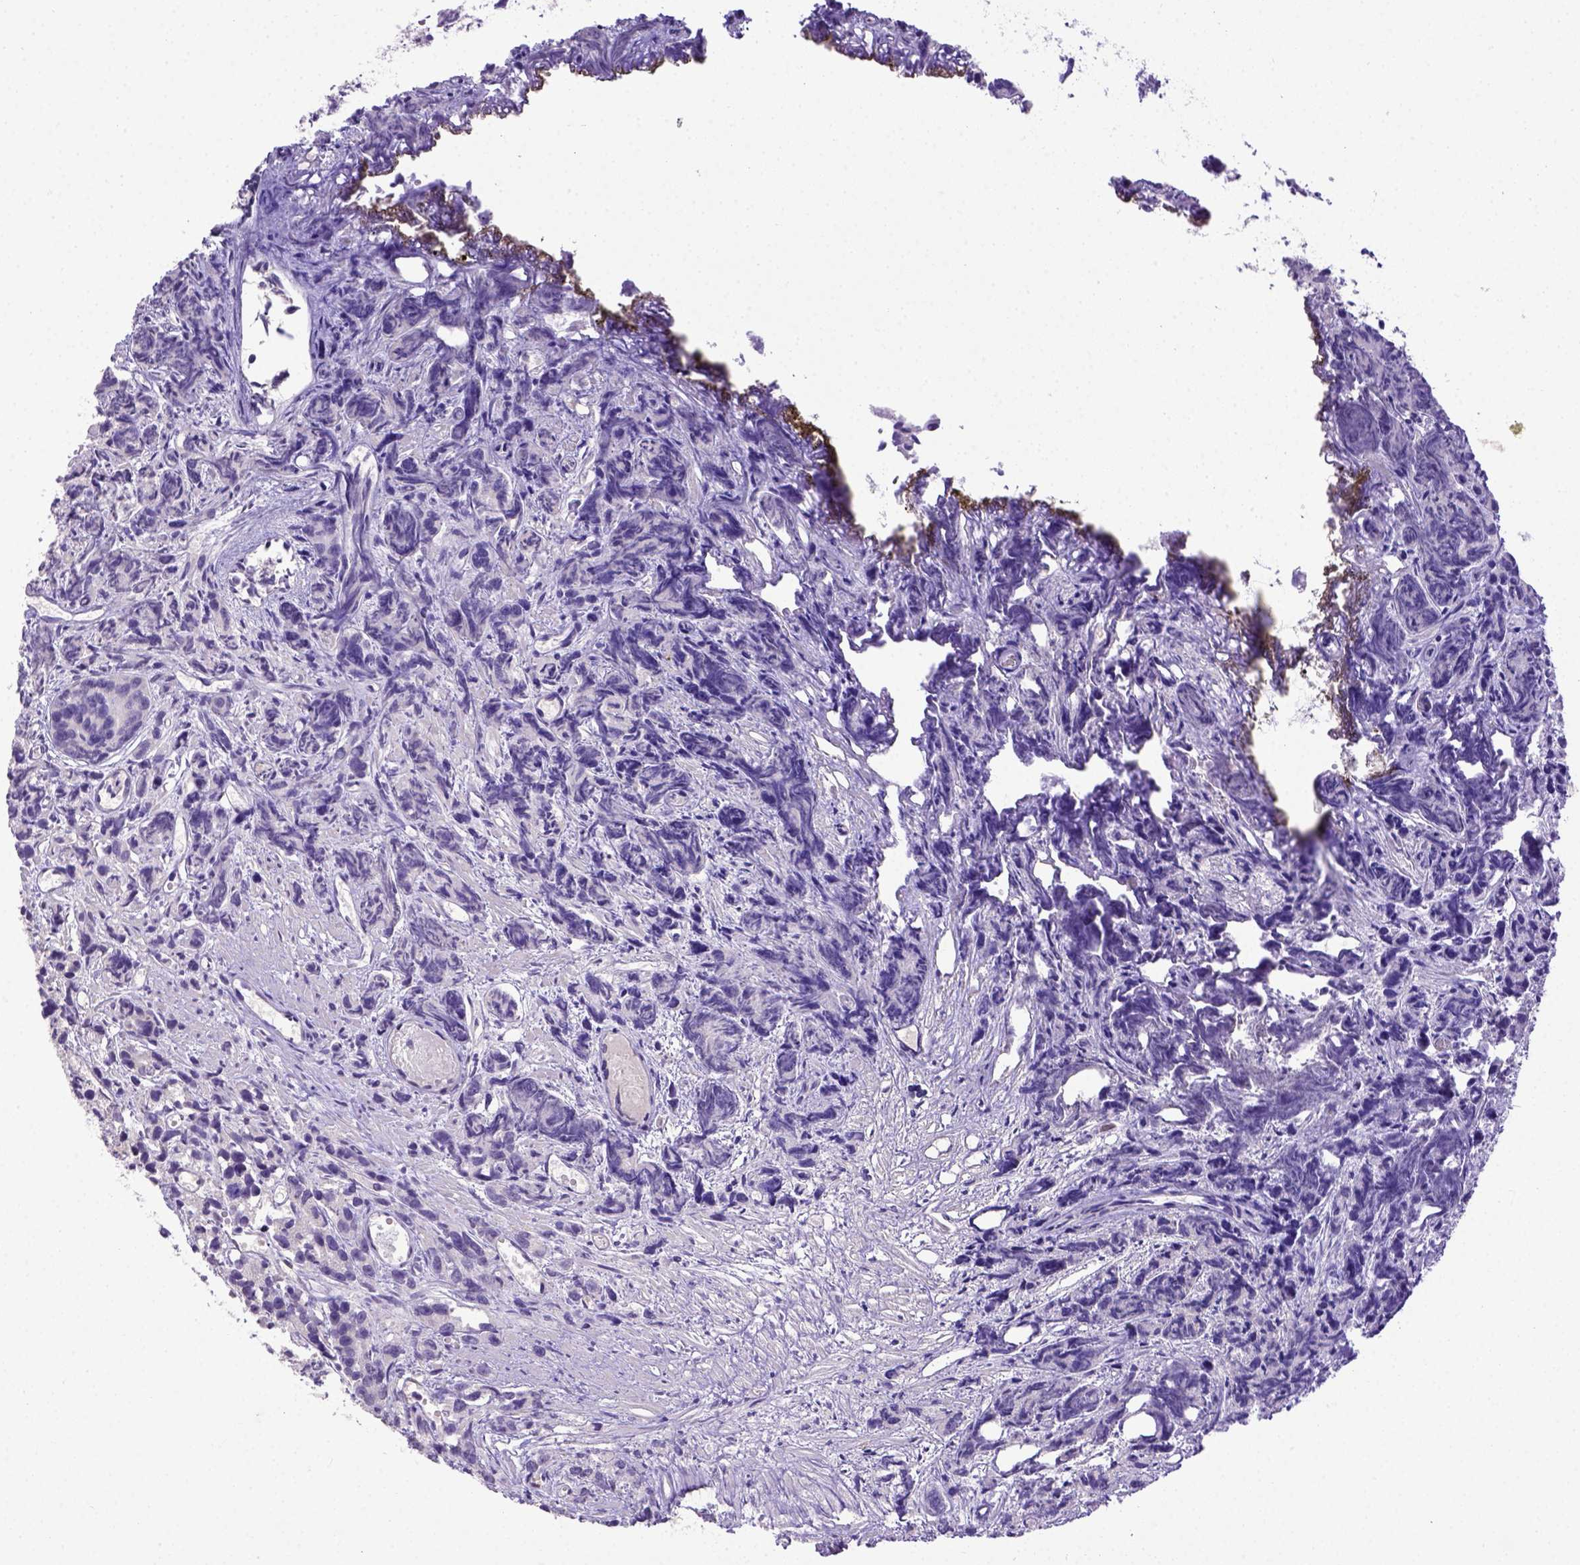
{"staining": {"intensity": "negative", "quantity": "none", "location": "none"}, "tissue": "prostate cancer", "cell_type": "Tumor cells", "image_type": "cancer", "snomed": [{"axis": "morphology", "description": "Adenocarcinoma, High grade"}, {"axis": "topography", "description": "Prostate"}], "caption": "Micrograph shows no protein positivity in tumor cells of prostate cancer tissue.", "gene": "BTN1A1", "patient": {"sex": "male", "age": 77}}